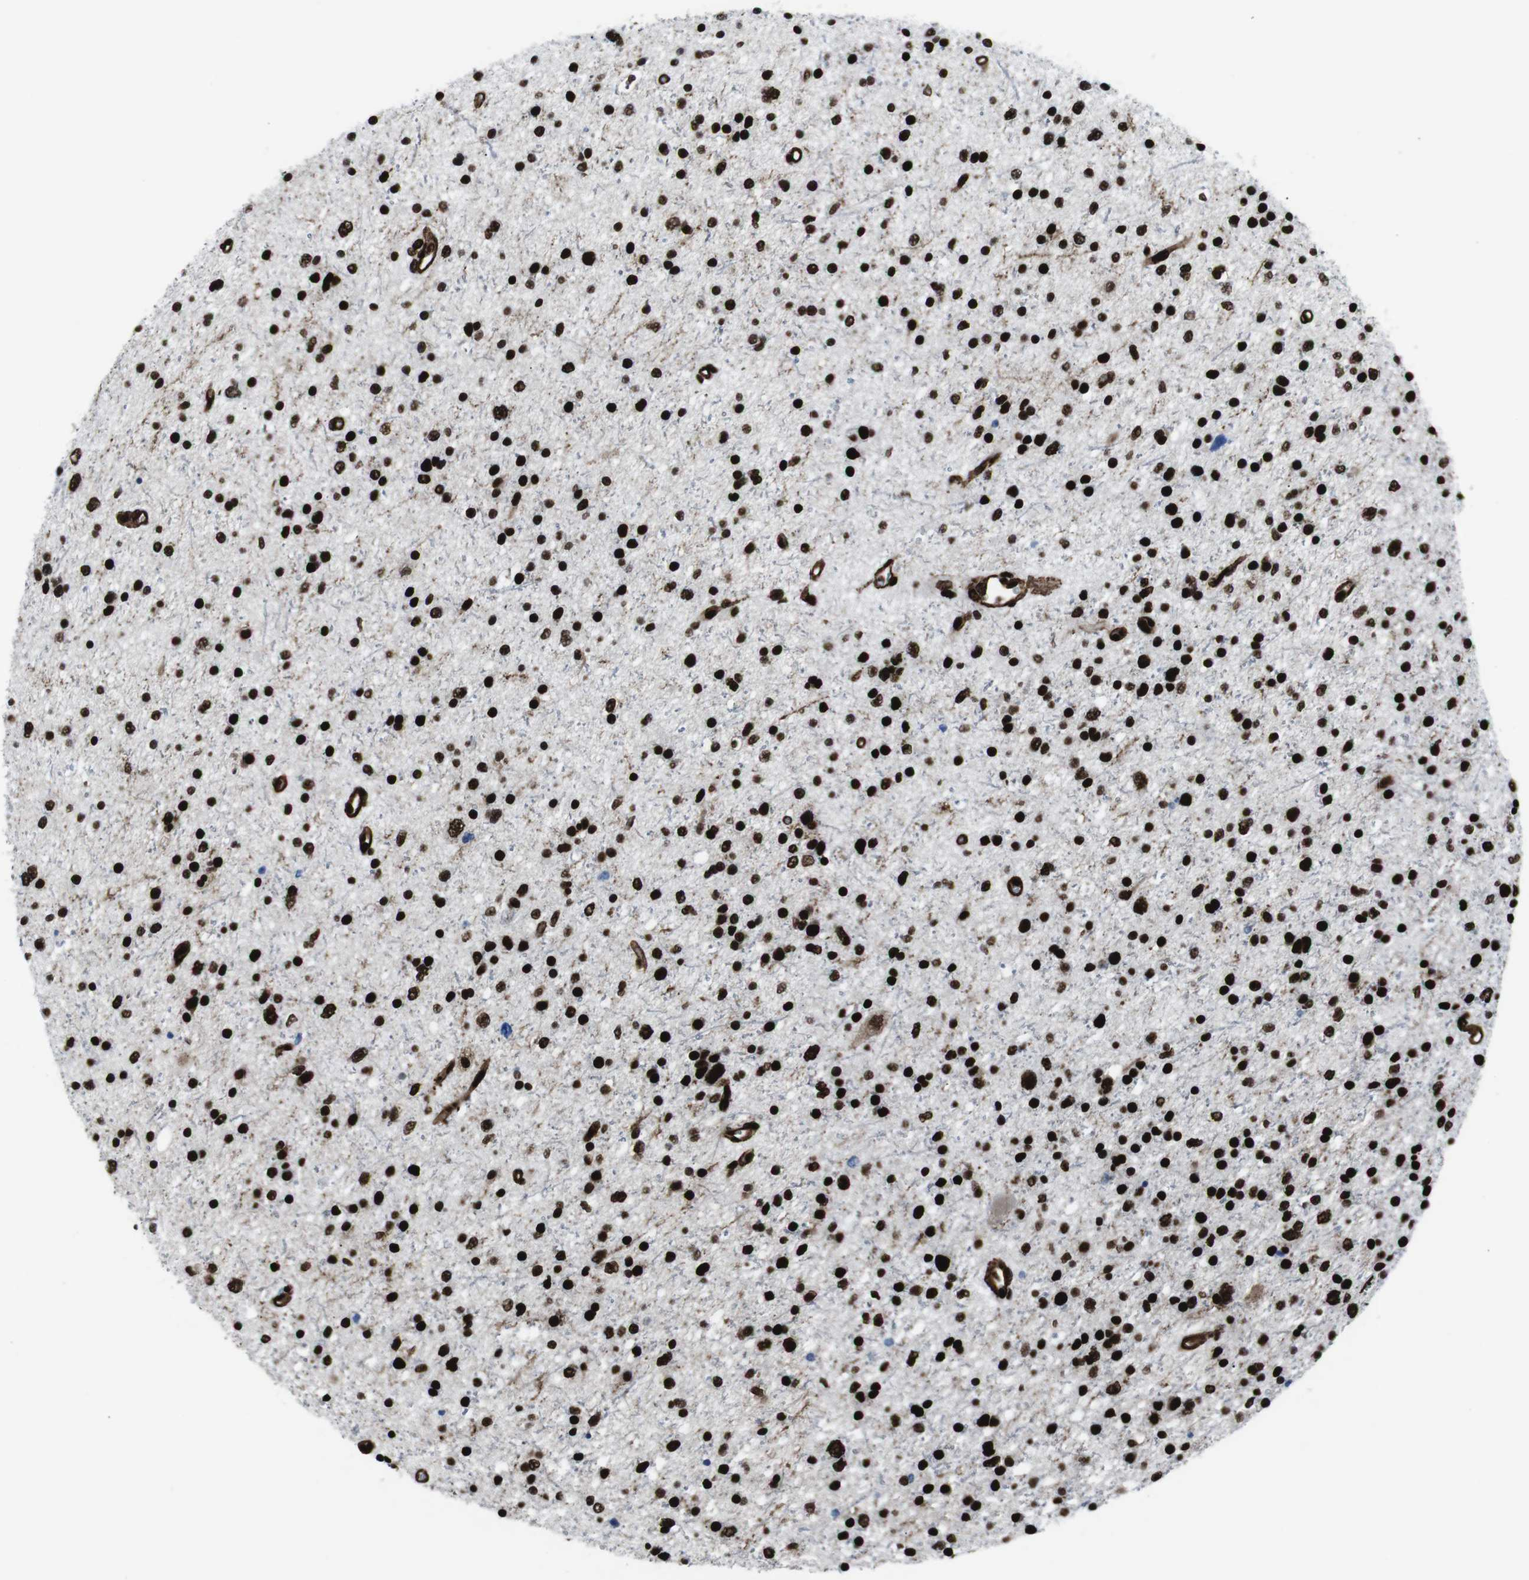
{"staining": {"intensity": "strong", "quantity": ">75%", "location": "nuclear"}, "tissue": "glioma", "cell_type": "Tumor cells", "image_type": "cancer", "snomed": [{"axis": "morphology", "description": "Glioma, malignant, Low grade"}, {"axis": "topography", "description": "Brain"}], "caption": "Human glioma stained for a protein (brown) shows strong nuclear positive positivity in about >75% of tumor cells.", "gene": "HNRNPU", "patient": {"sex": "female", "age": 37}}